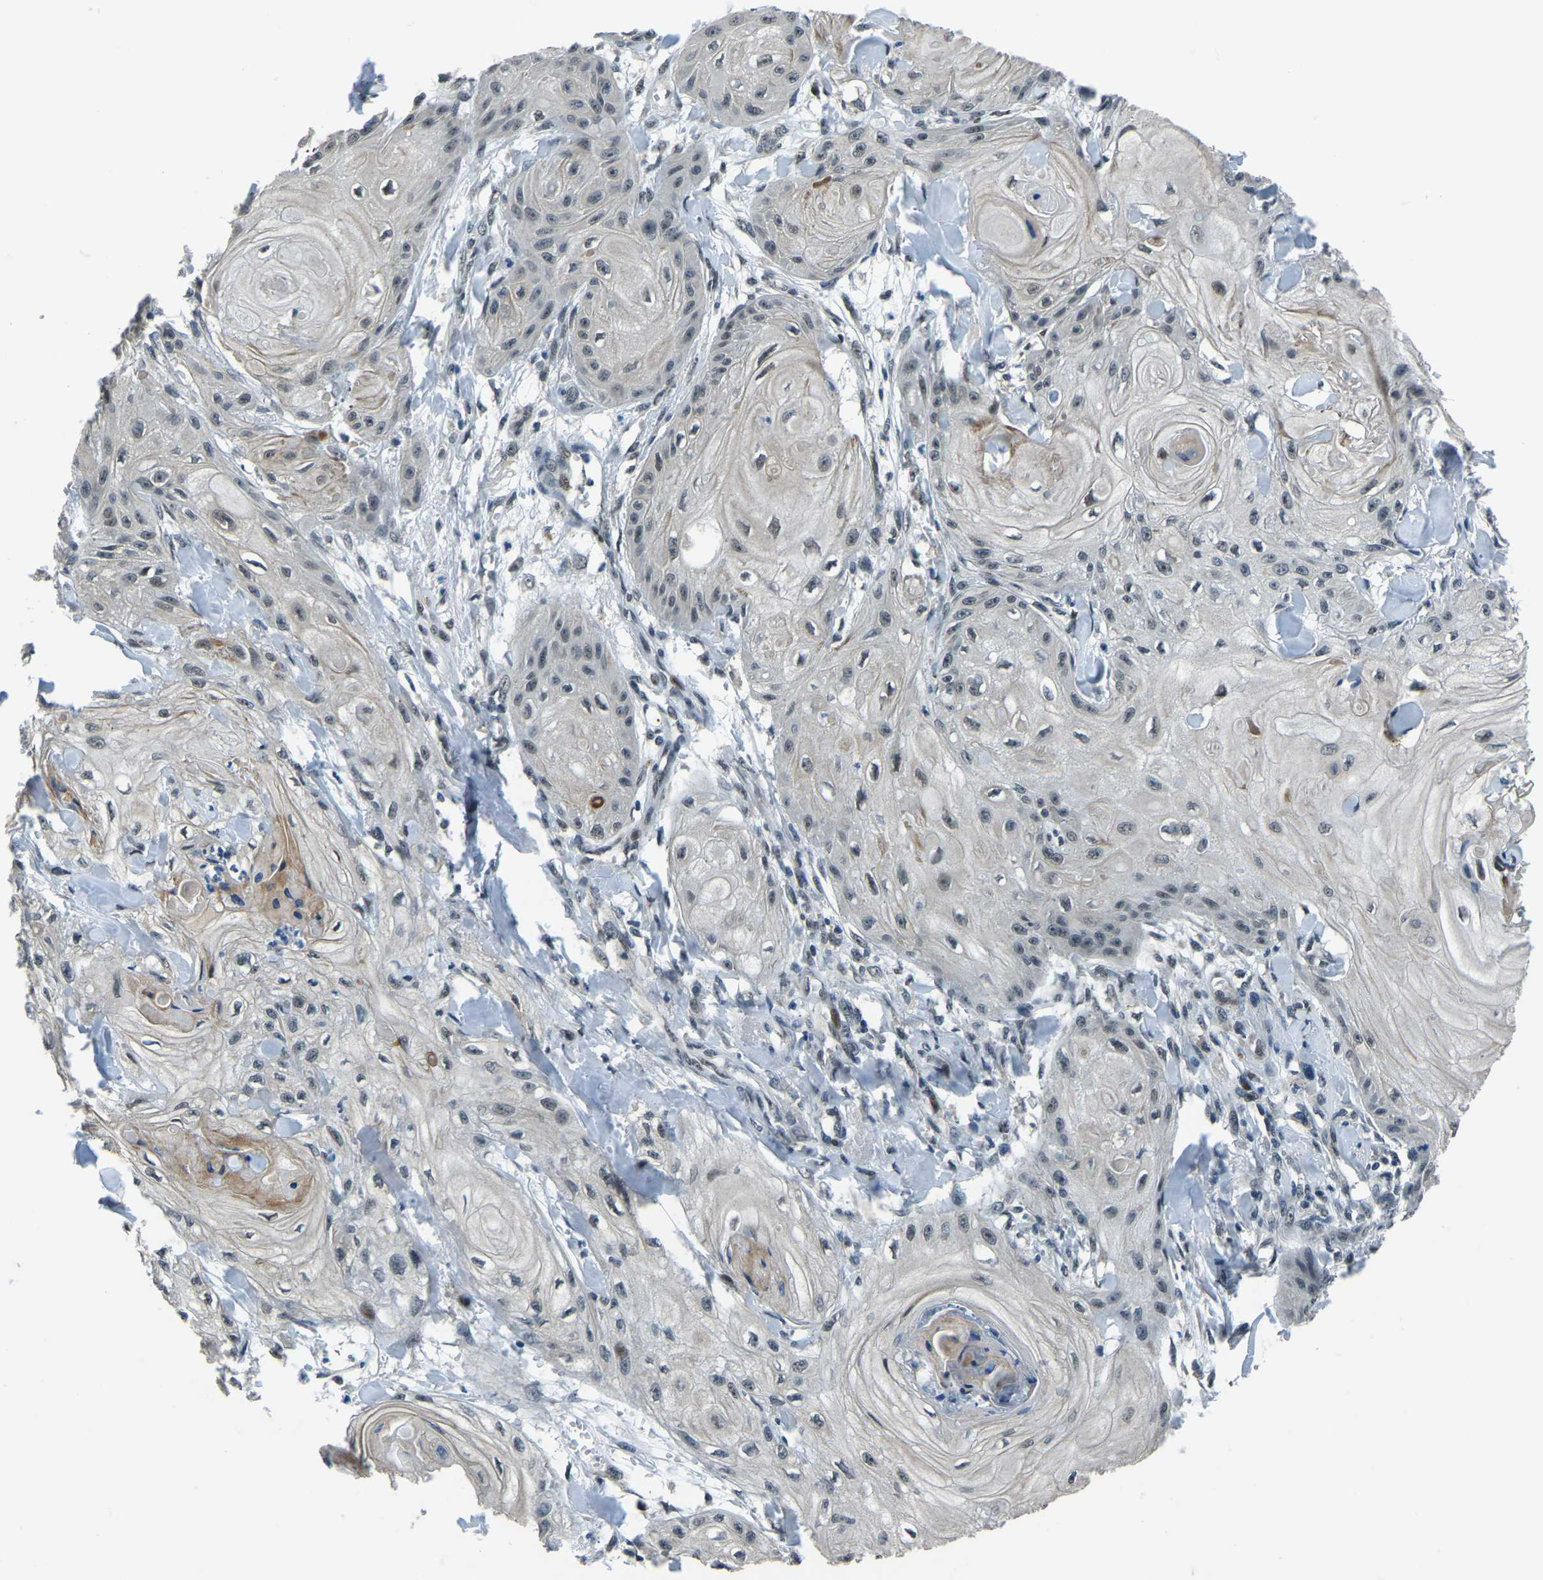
{"staining": {"intensity": "weak", "quantity": "<25%", "location": "nuclear"}, "tissue": "skin cancer", "cell_type": "Tumor cells", "image_type": "cancer", "snomed": [{"axis": "morphology", "description": "Squamous cell carcinoma, NOS"}, {"axis": "topography", "description": "Skin"}], "caption": "Immunohistochemistry (IHC) micrograph of squamous cell carcinoma (skin) stained for a protein (brown), which exhibits no positivity in tumor cells.", "gene": "ING2", "patient": {"sex": "male", "age": 74}}